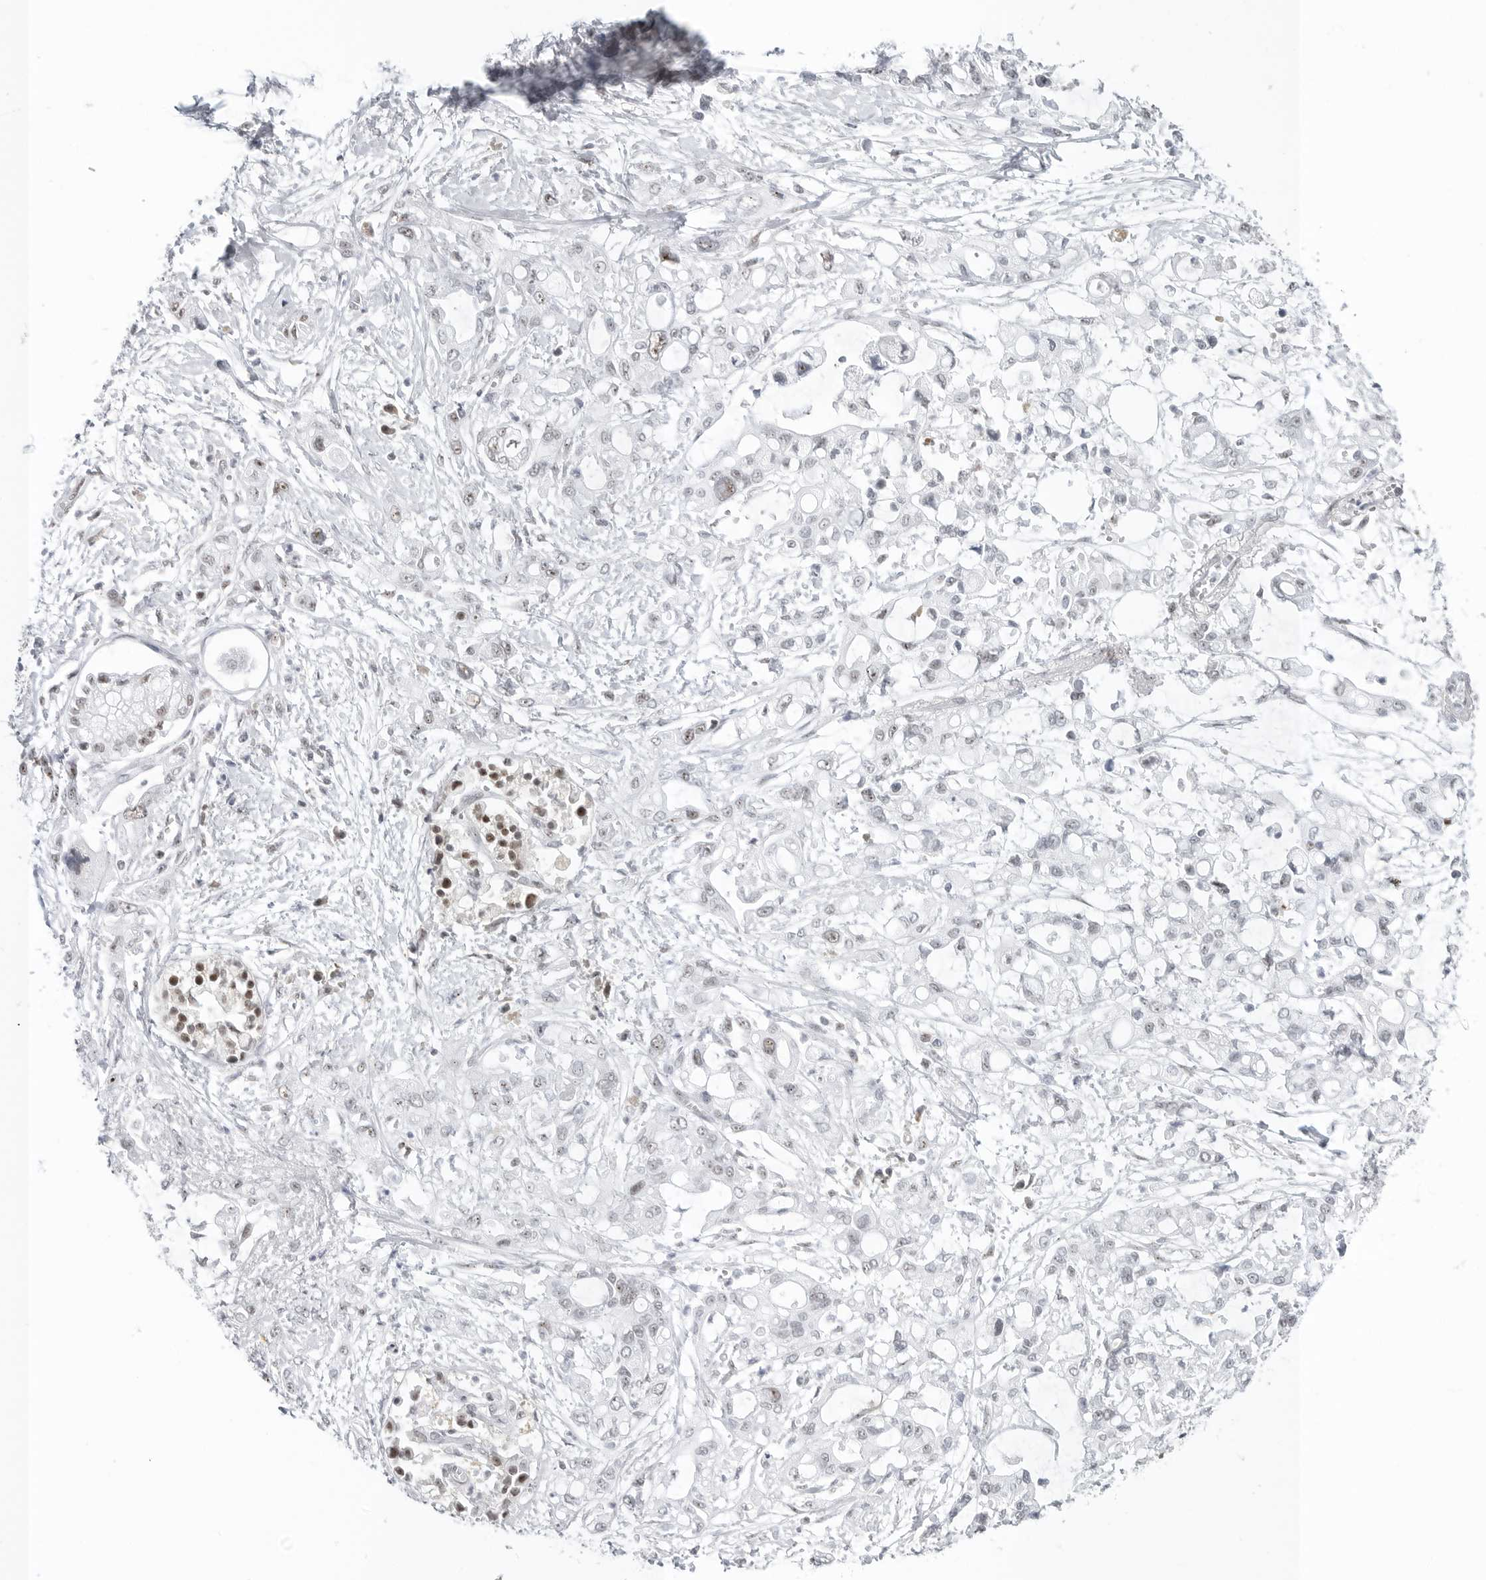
{"staining": {"intensity": "weak", "quantity": "25%-75%", "location": "nuclear"}, "tissue": "pancreatic cancer", "cell_type": "Tumor cells", "image_type": "cancer", "snomed": [{"axis": "morphology", "description": "Adenocarcinoma, NOS"}, {"axis": "topography", "description": "Pancreas"}], "caption": "This image demonstrates immunohistochemistry (IHC) staining of pancreatic cancer, with low weak nuclear staining in about 25%-75% of tumor cells.", "gene": "WRAP53", "patient": {"sex": "male", "age": 68}}